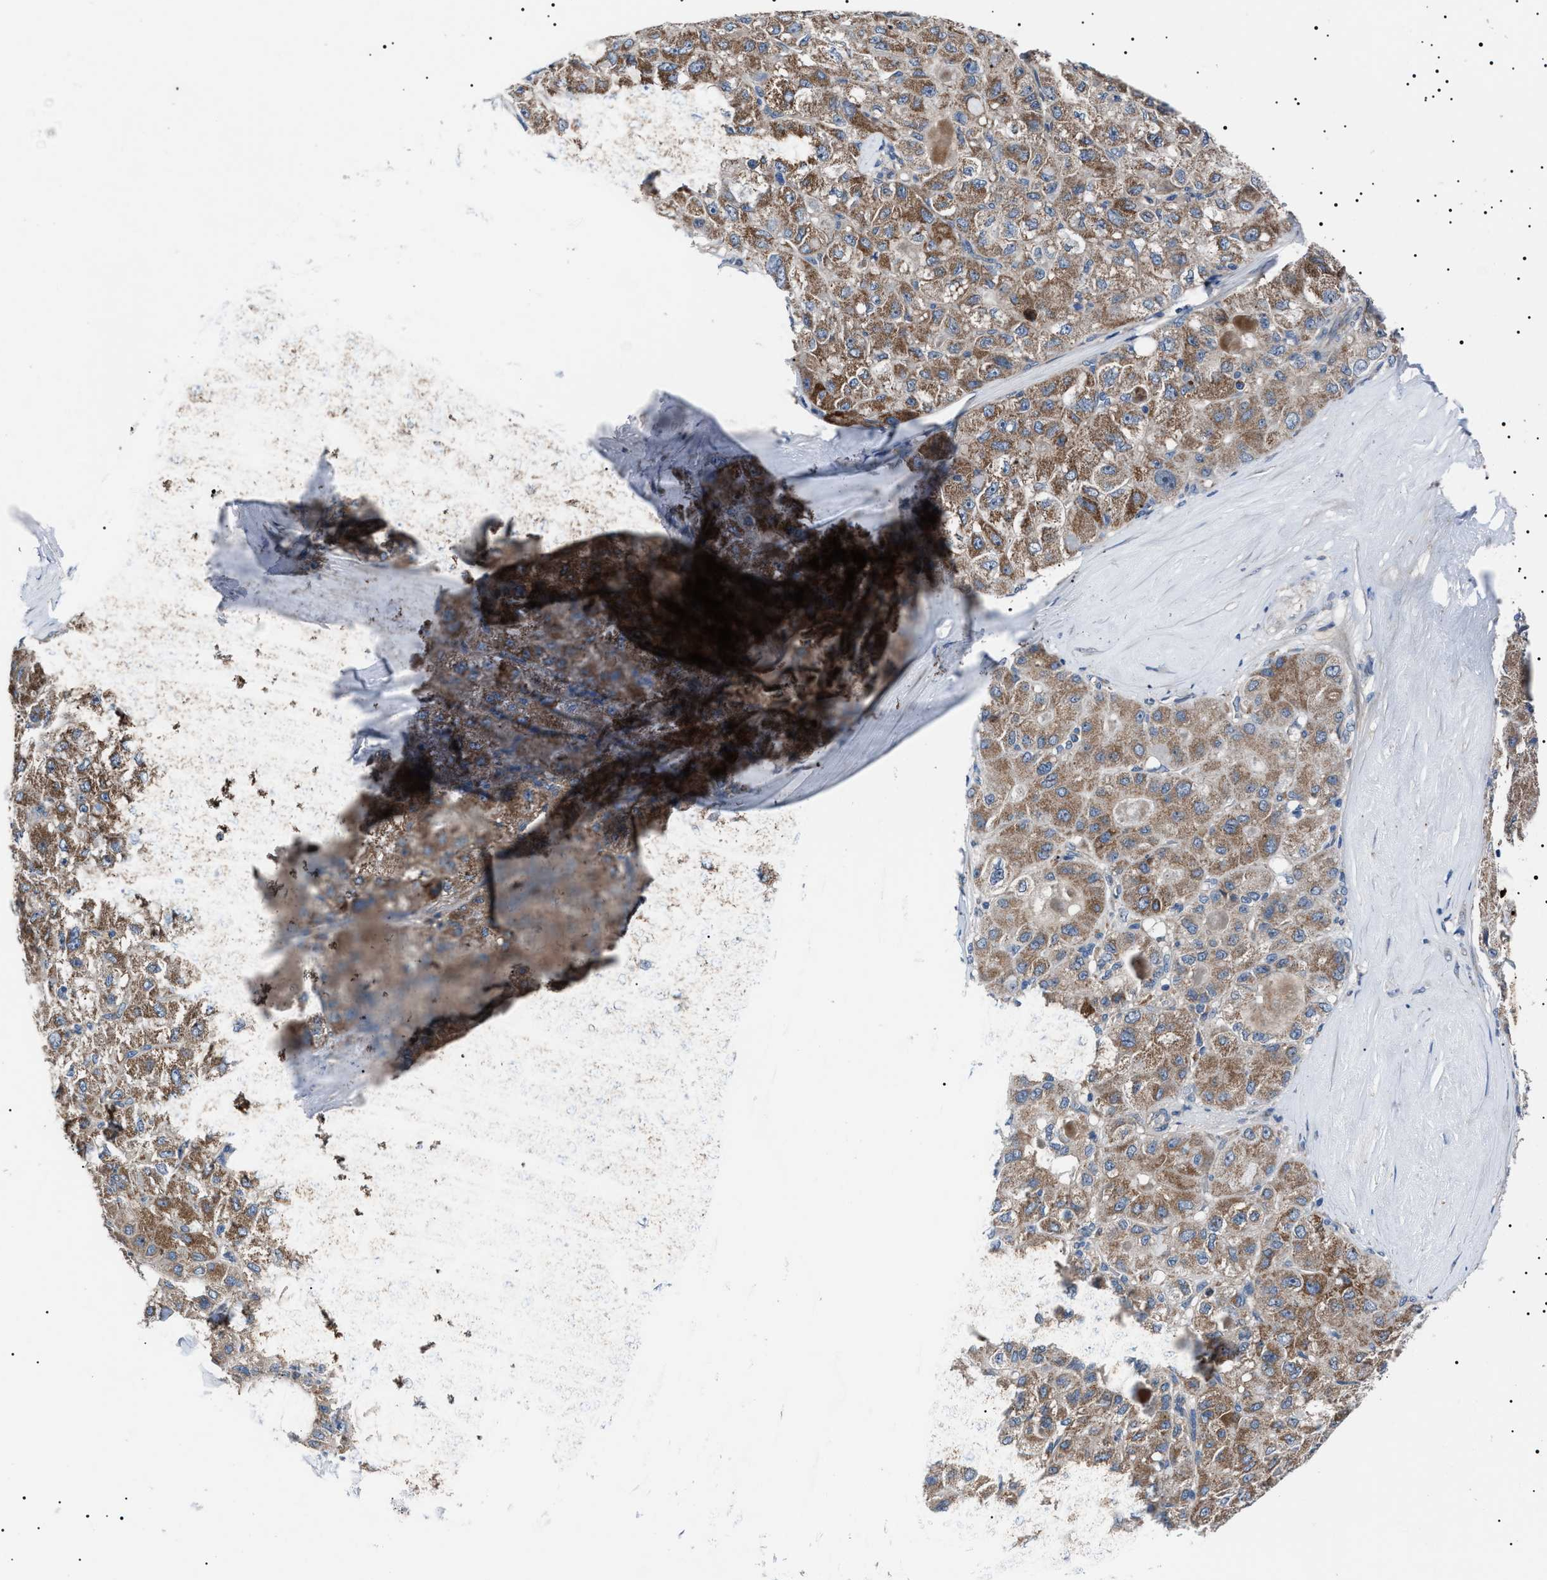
{"staining": {"intensity": "moderate", "quantity": ">75%", "location": "cytoplasmic/membranous"}, "tissue": "liver cancer", "cell_type": "Tumor cells", "image_type": "cancer", "snomed": [{"axis": "morphology", "description": "Carcinoma, Hepatocellular, NOS"}, {"axis": "topography", "description": "Liver"}], "caption": "A medium amount of moderate cytoplasmic/membranous staining is present in approximately >75% of tumor cells in liver hepatocellular carcinoma tissue. The protein is stained brown, and the nuclei are stained in blue (DAB (3,3'-diaminobenzidine) IHC with brightfield microscopy, high magnification).", "gene": "PTRH1", "patient": {"sex": "male", "age": 80}}